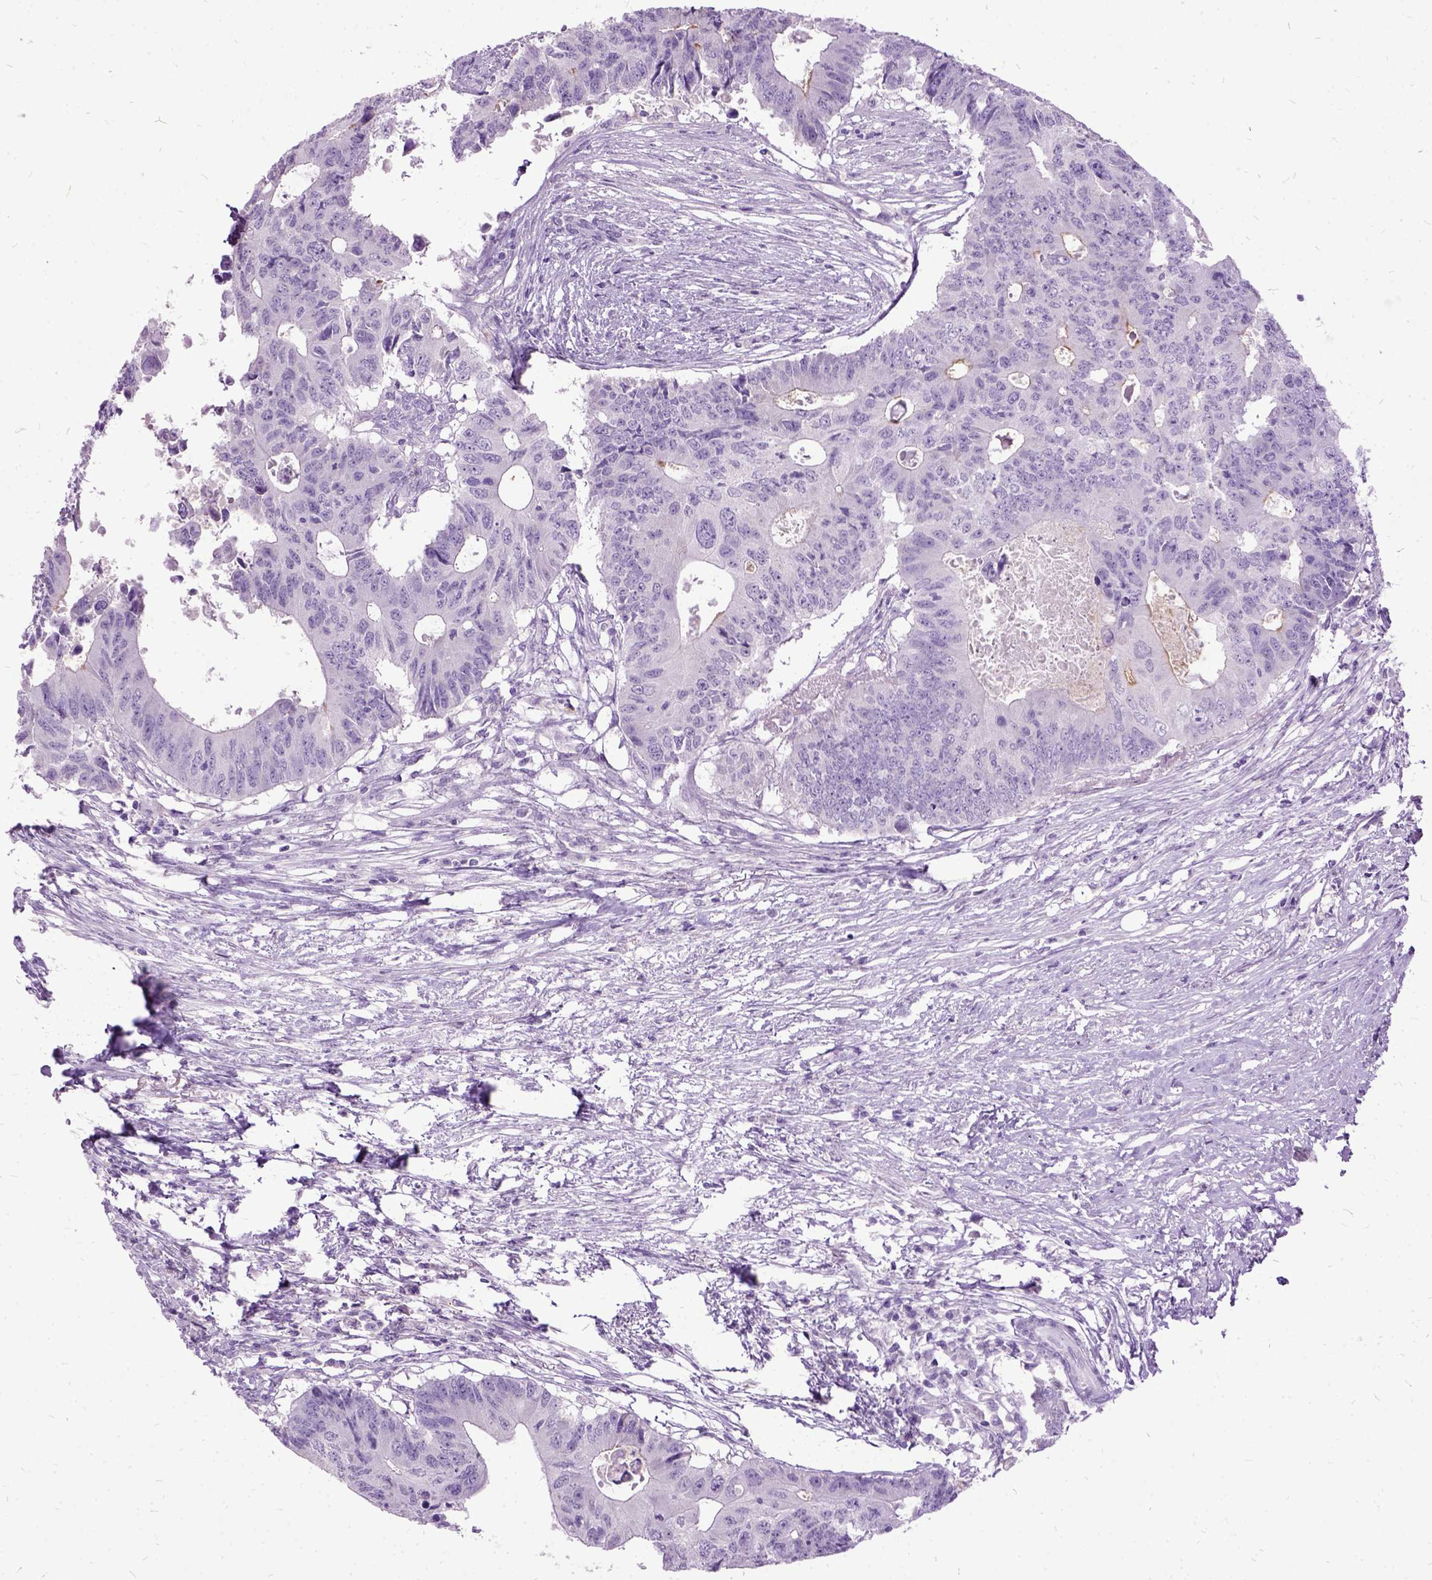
{"staining": {"intensity": "negative", "quantity": "none", "location": "none"}, "tissue": "colorectal cancer", "cell_type": "Tumor cells", "image_type": "cancer", "snomed": [{"axis": "morphology", "description": "Adenocarcinoma, NOS"}, {"axis": "topography", "description": "Colon"}], "caption": "There is no significant staining in tumor cells of colorectal cancer.", "gene": "MME", "patient": {"sex": "male", "age": 71}}